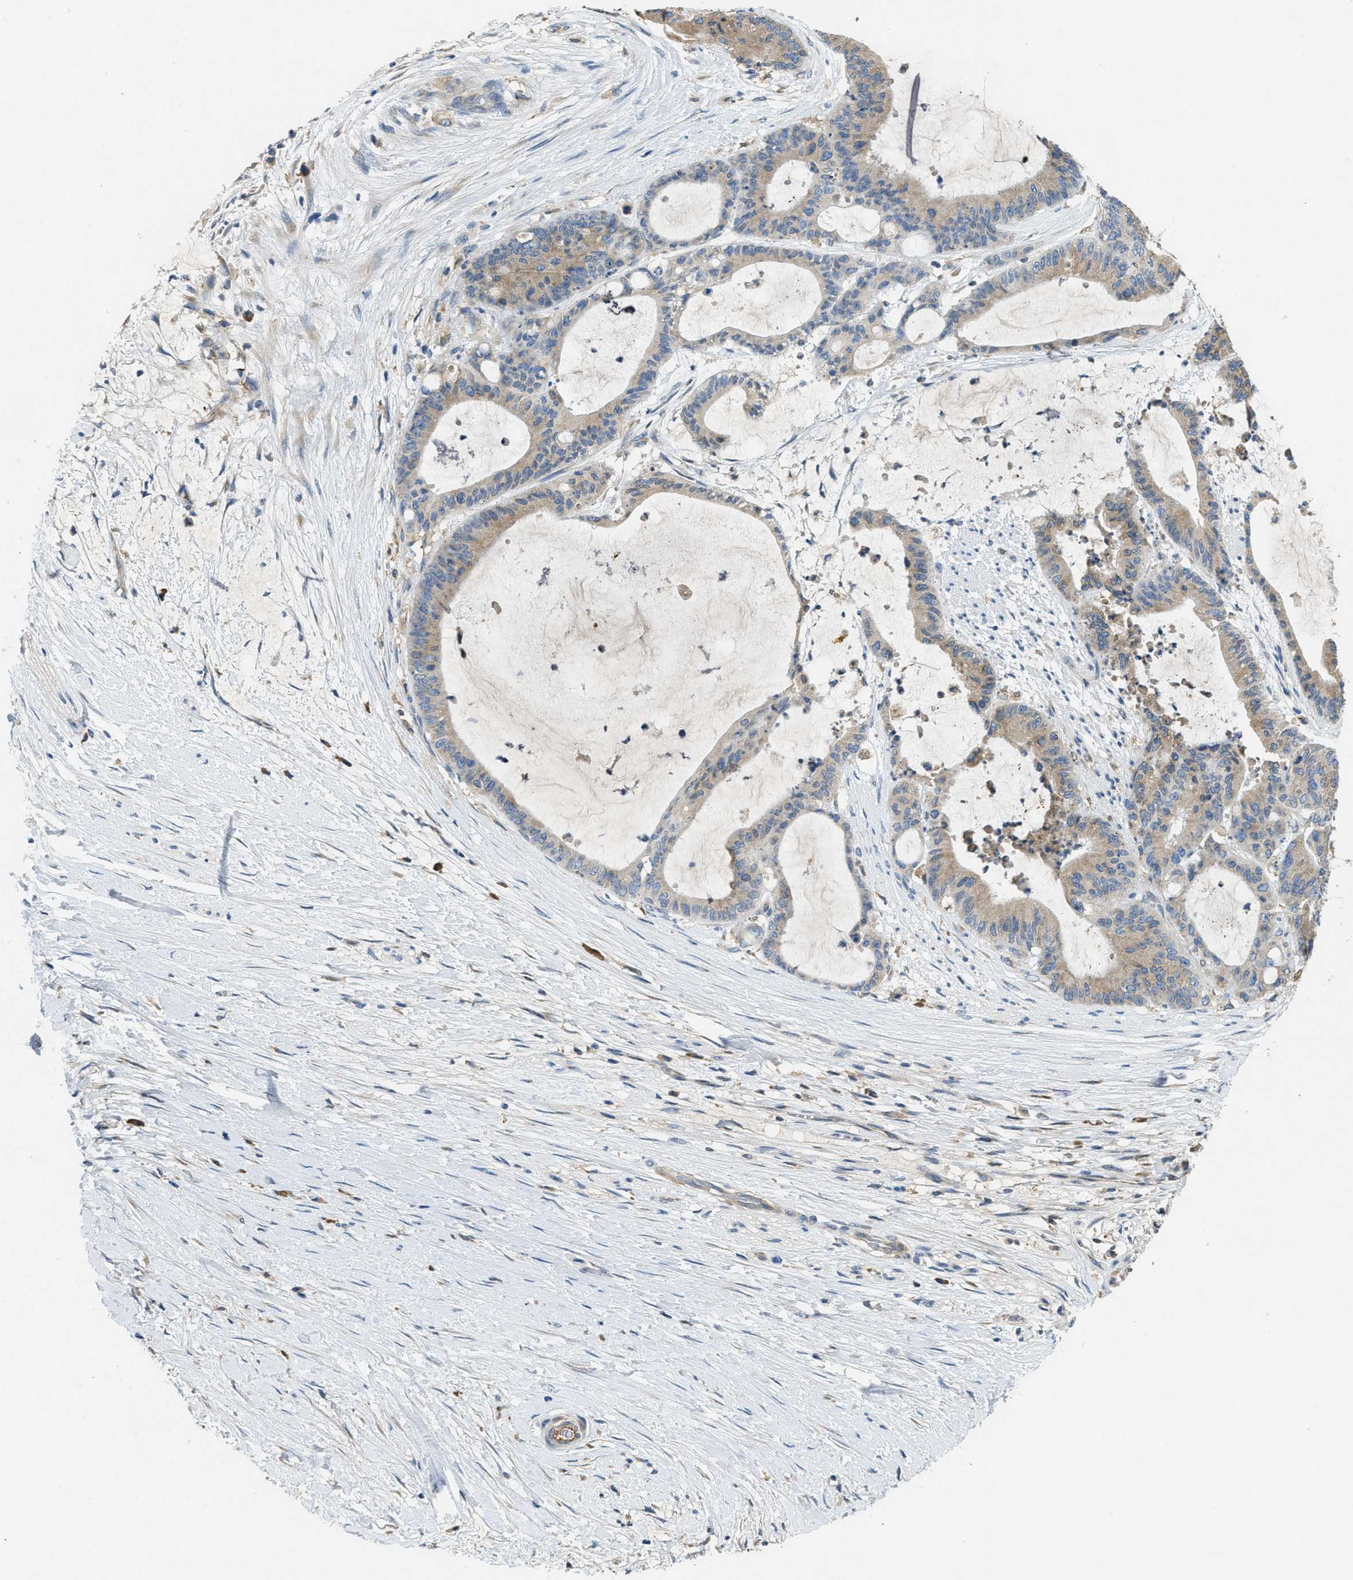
{"staining": {"intensity": "weak", "quantity": "25%-75%", "location": "cytoplasmic/membranous"}, "tissue": "liver cancer", "cell_type": "Tumor cells", "image_type": "cancer", "snomed": [{"axis": "morphology", "description": "Cholangiocarcinoma"}, {"axis": "topography", "description": "Liver"}], "caption": "Liver cholangiocarcinoma stained with DAB immunohistochemistry (IHC) displays low levels of weak cytoplasmic/membranous staining in approximately 25%-75% of tumor cells.", "gene": "MPDU1", "patient": {"sex": "female", "age": 73}}